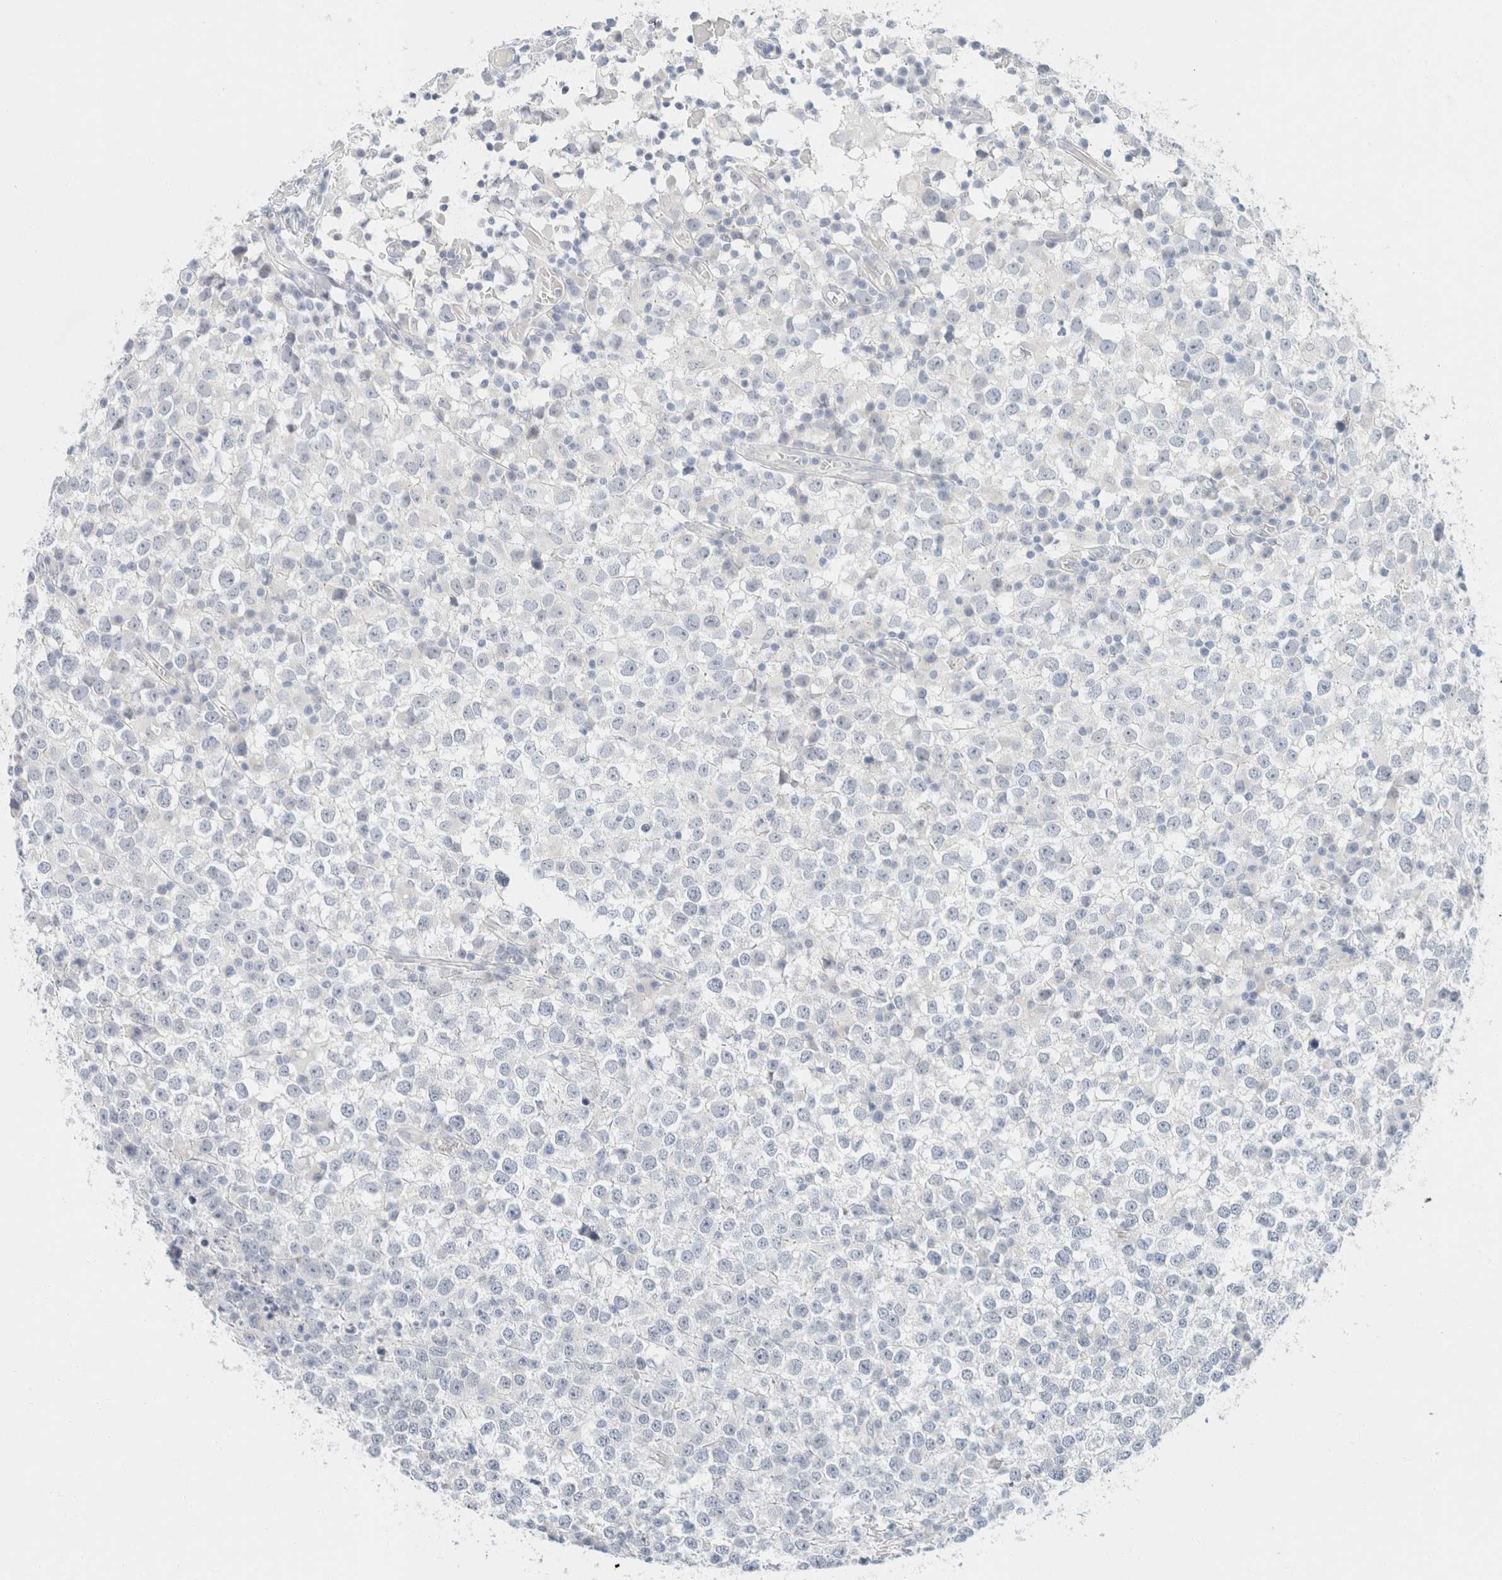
{"staining": {"intensity": "negative", "quantity": "none", "location": "none"}, "tissue": "testis cancer", "cell_type": "Tumor cells", "image_type": "cancer", "snomed": [{"axis": "morphology", "description": "Seminoma, NOS"}, {"axis": "topography", "description": "Testis"}], "caption": "This image is of testis cancer (seminoma) stained with IHC to label a protein in brown with the nuclei are counter-stained blue. There is no expression in tumor cells. Nuclei are stained in blue.", "gene": "KRT20", "patient": {"sex": "male", "age": 65}}